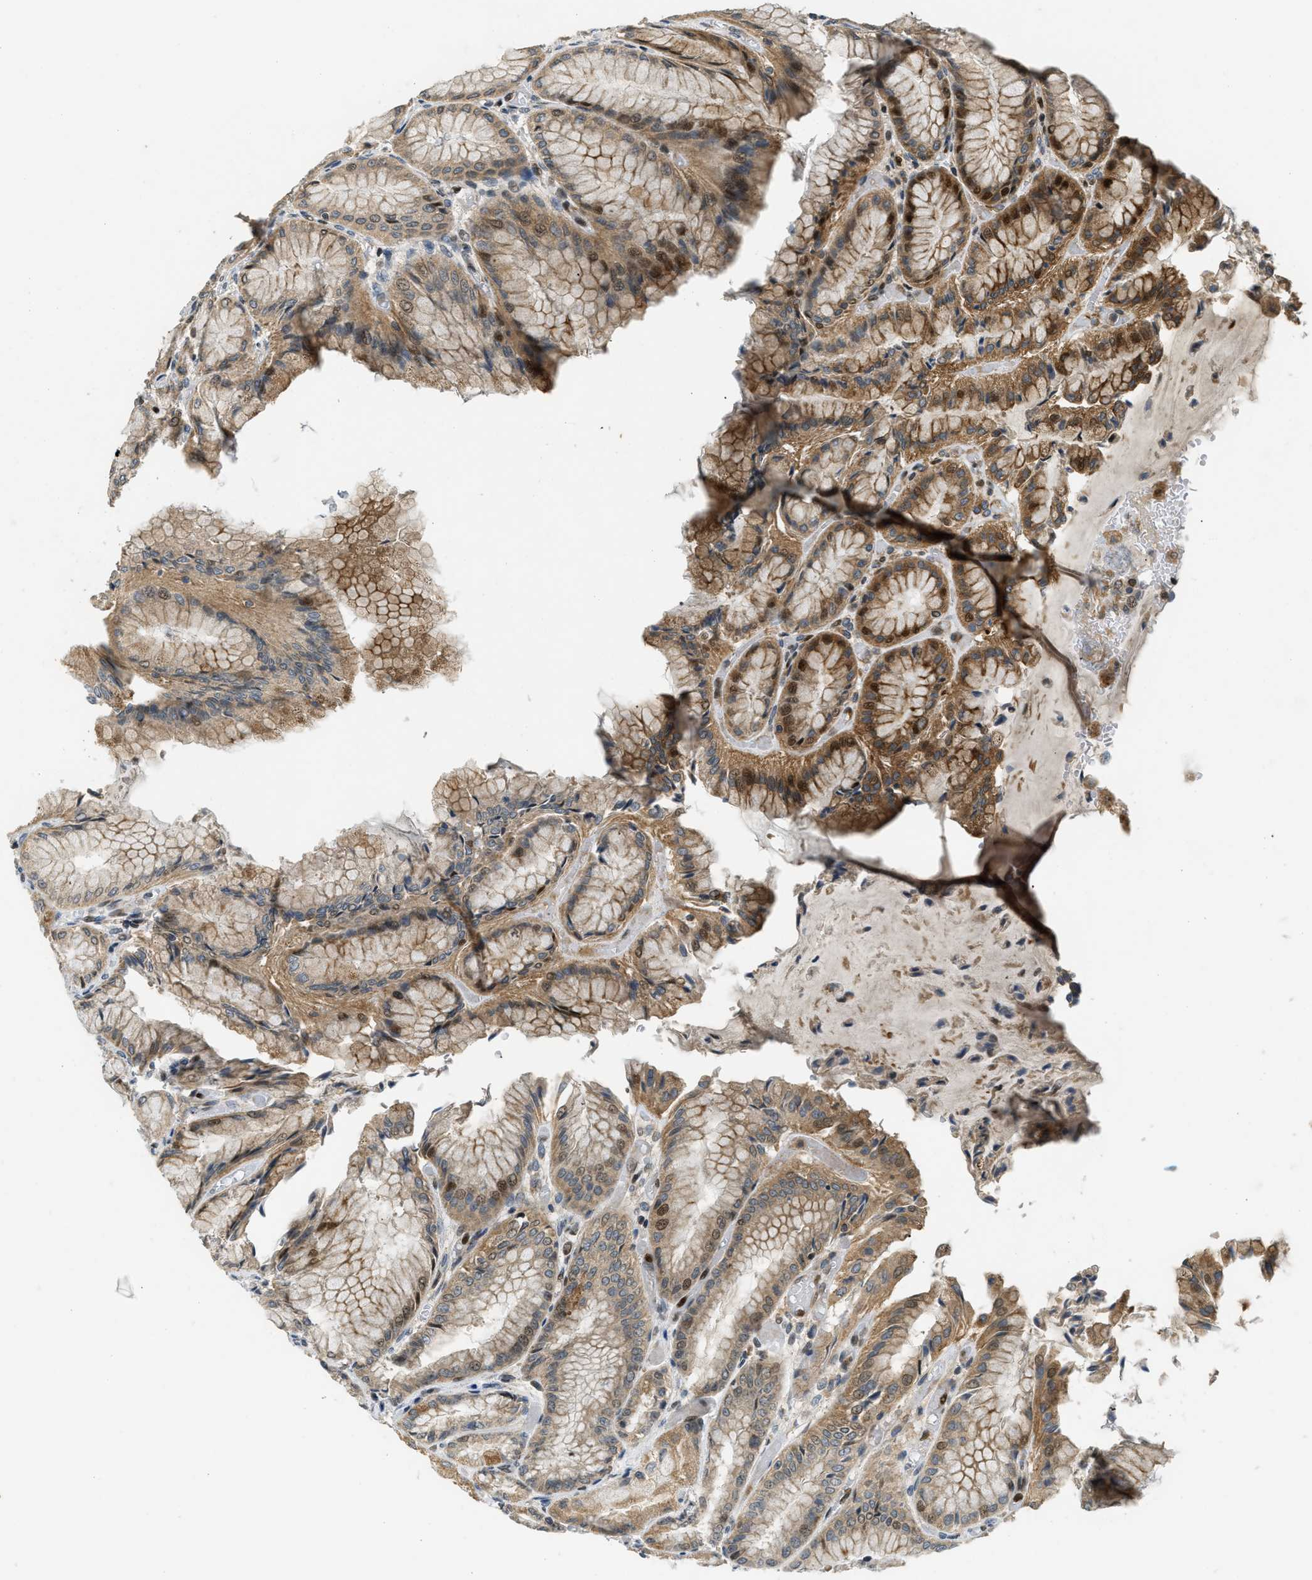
{"staining": {"intensity": "moderate", "quantity": ">75%", "location": "cytoplasmic/membranous,nuclear"}, "tissue": "stomach", "cell_type": "Glandular cells", "image_type": "normal", "snomed": [{"axis": "morphology", "description": "Normal tissue, NOS"}, {"axis": "topography", "description": "Stomach, upper"}], "caption": "This is a photomicrograph of IHC staining of benign stomach, which shows moderate expression in the cytoplasmic/membranous,nuclear of glandular cells.", "gene": "TRAPPC14", "patient": {"sex": "male", "age": 72}}